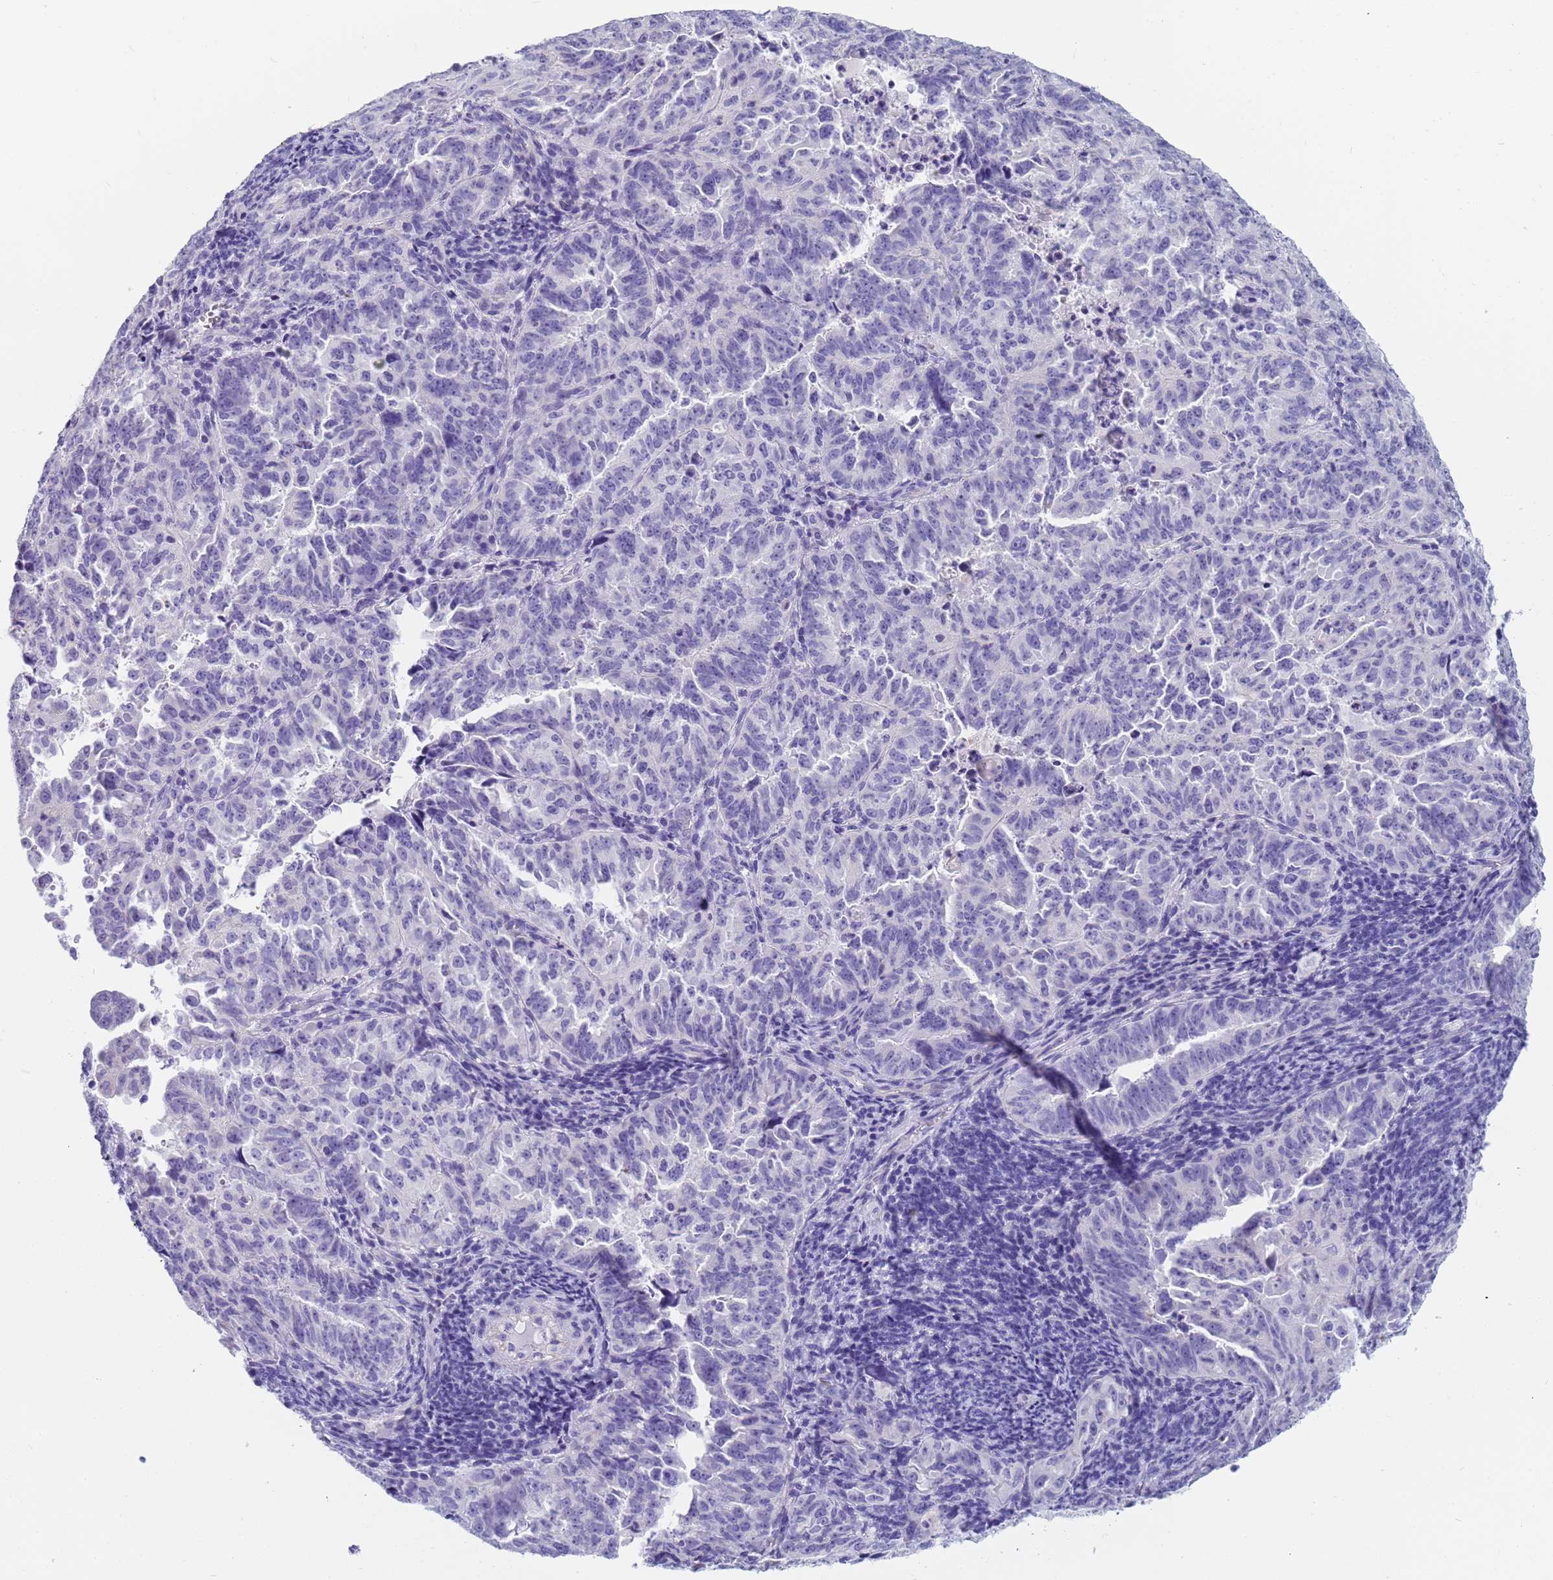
{"staining": {"intensity": "negative", "quantity": "none", "location": "none"}, "tissue": "endometrial cancer", "cell_type": "Tumor cells", "image_type": "cancer", "snomed": [{"axis": "morphology", "description": "Adenocarcinoma, NOS"}, {"axis": "topography", "description": "Endometrium"}], "caption": "DAB (3,3'-diaminobenzidine) immunohistochemical staining of adenocarcinoma (endometrial) exhibits no significant staining in tumor cells.", "gene": "RNASE2", "patient": {"sex": "female", "age": 65}}